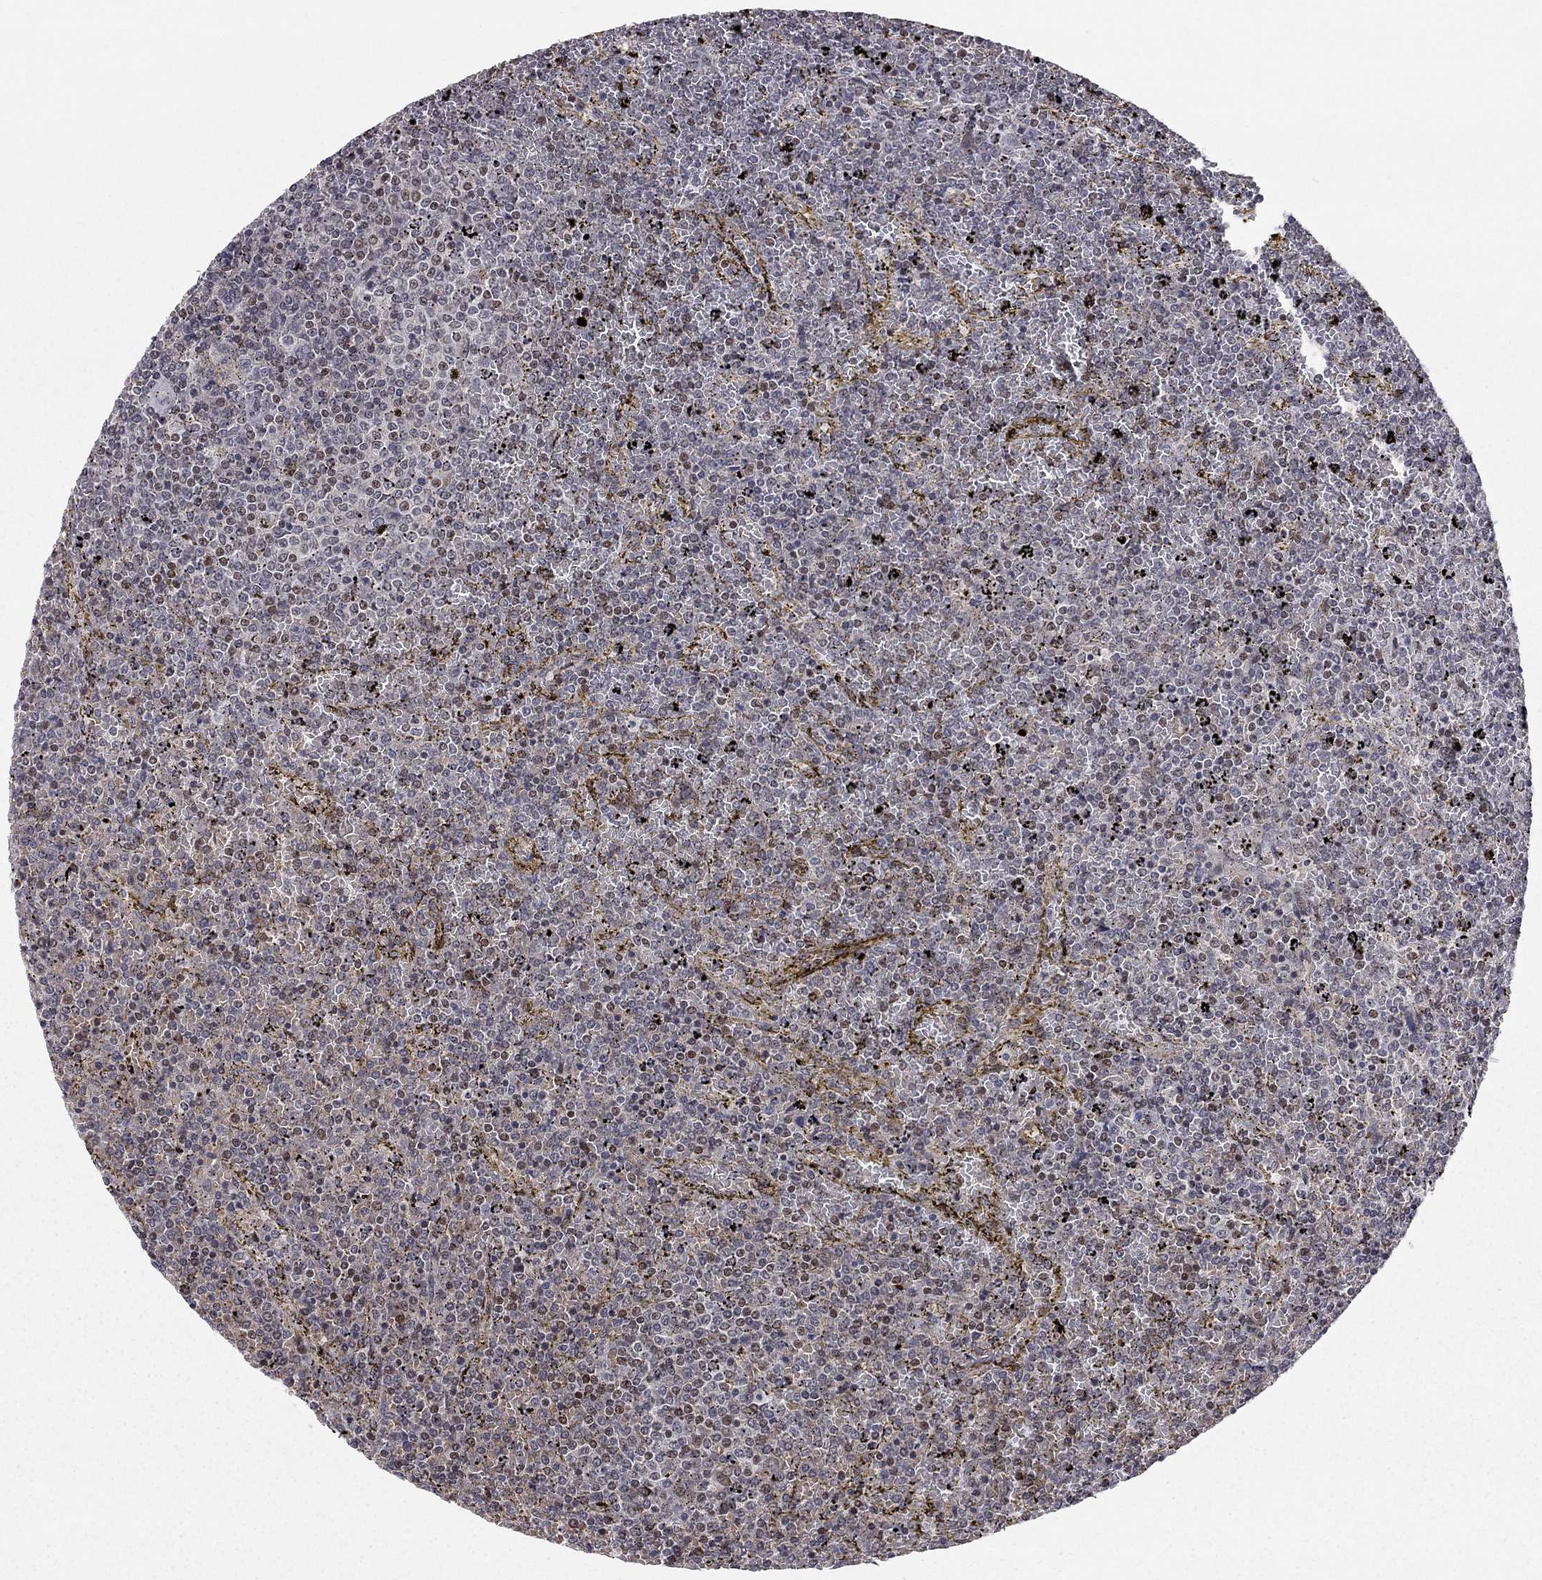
{"staining": {"intensity": "negative", "quantity": "none", "location": "none"}, "tissue": "lymphoma", "cell_type": "Tumor cells", "image_type": "cancer", "snomed": [{"axis": "morphology", "description": "Malignant lymphoma, non-Hodgkin's type, Low grade"}, {"axis": "topography", "description": "Spleen"}], "caption": "Tumor cells are negative for protein expression in human malignant lymphoma, non-Hodgkin's type (low-grade).", "gene": "HDAC3", "patient": {"sex": "female", "age": 77}}